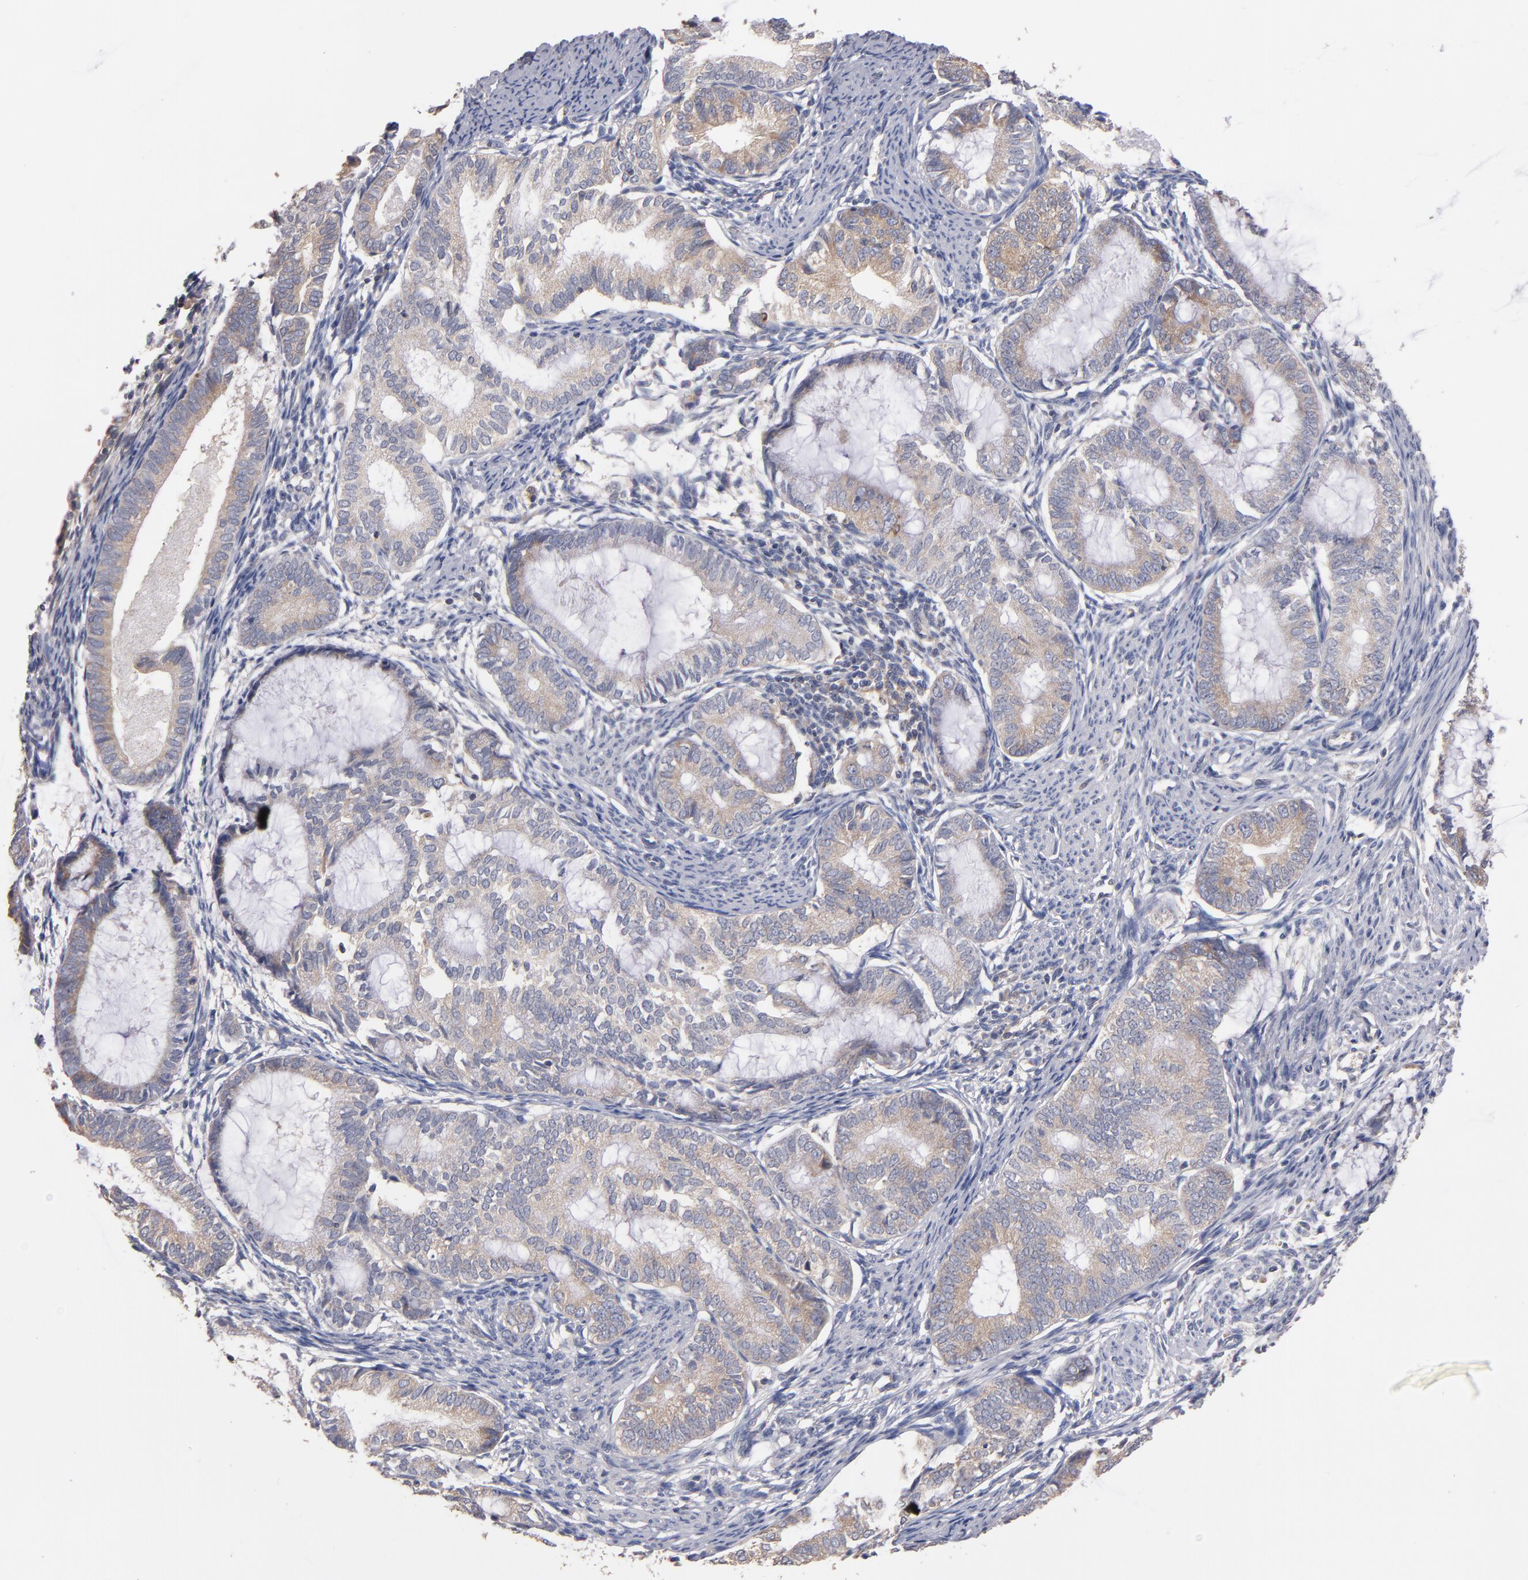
{"staining": {"intensity": "weak", "quantity": ">75%", "location": "cytoplasmic/membranous"}, "tissue": "endometrial cancer", "cell_type": "Tumor cells", "image_type": "cancer", "snomed": [{"axis": "morphology", "description": "Adenocarcinoma, NOS"}, {"axis": "topography", "description": "Endometrium"}], "caption": "Weak cytoplasmic/membranous expression is seen in approximately >75% of tumor cells in endometrial cancer (adenocarcinoma).", "gene": "DACT1", "patient": {"sex": "female", "age": 63}}